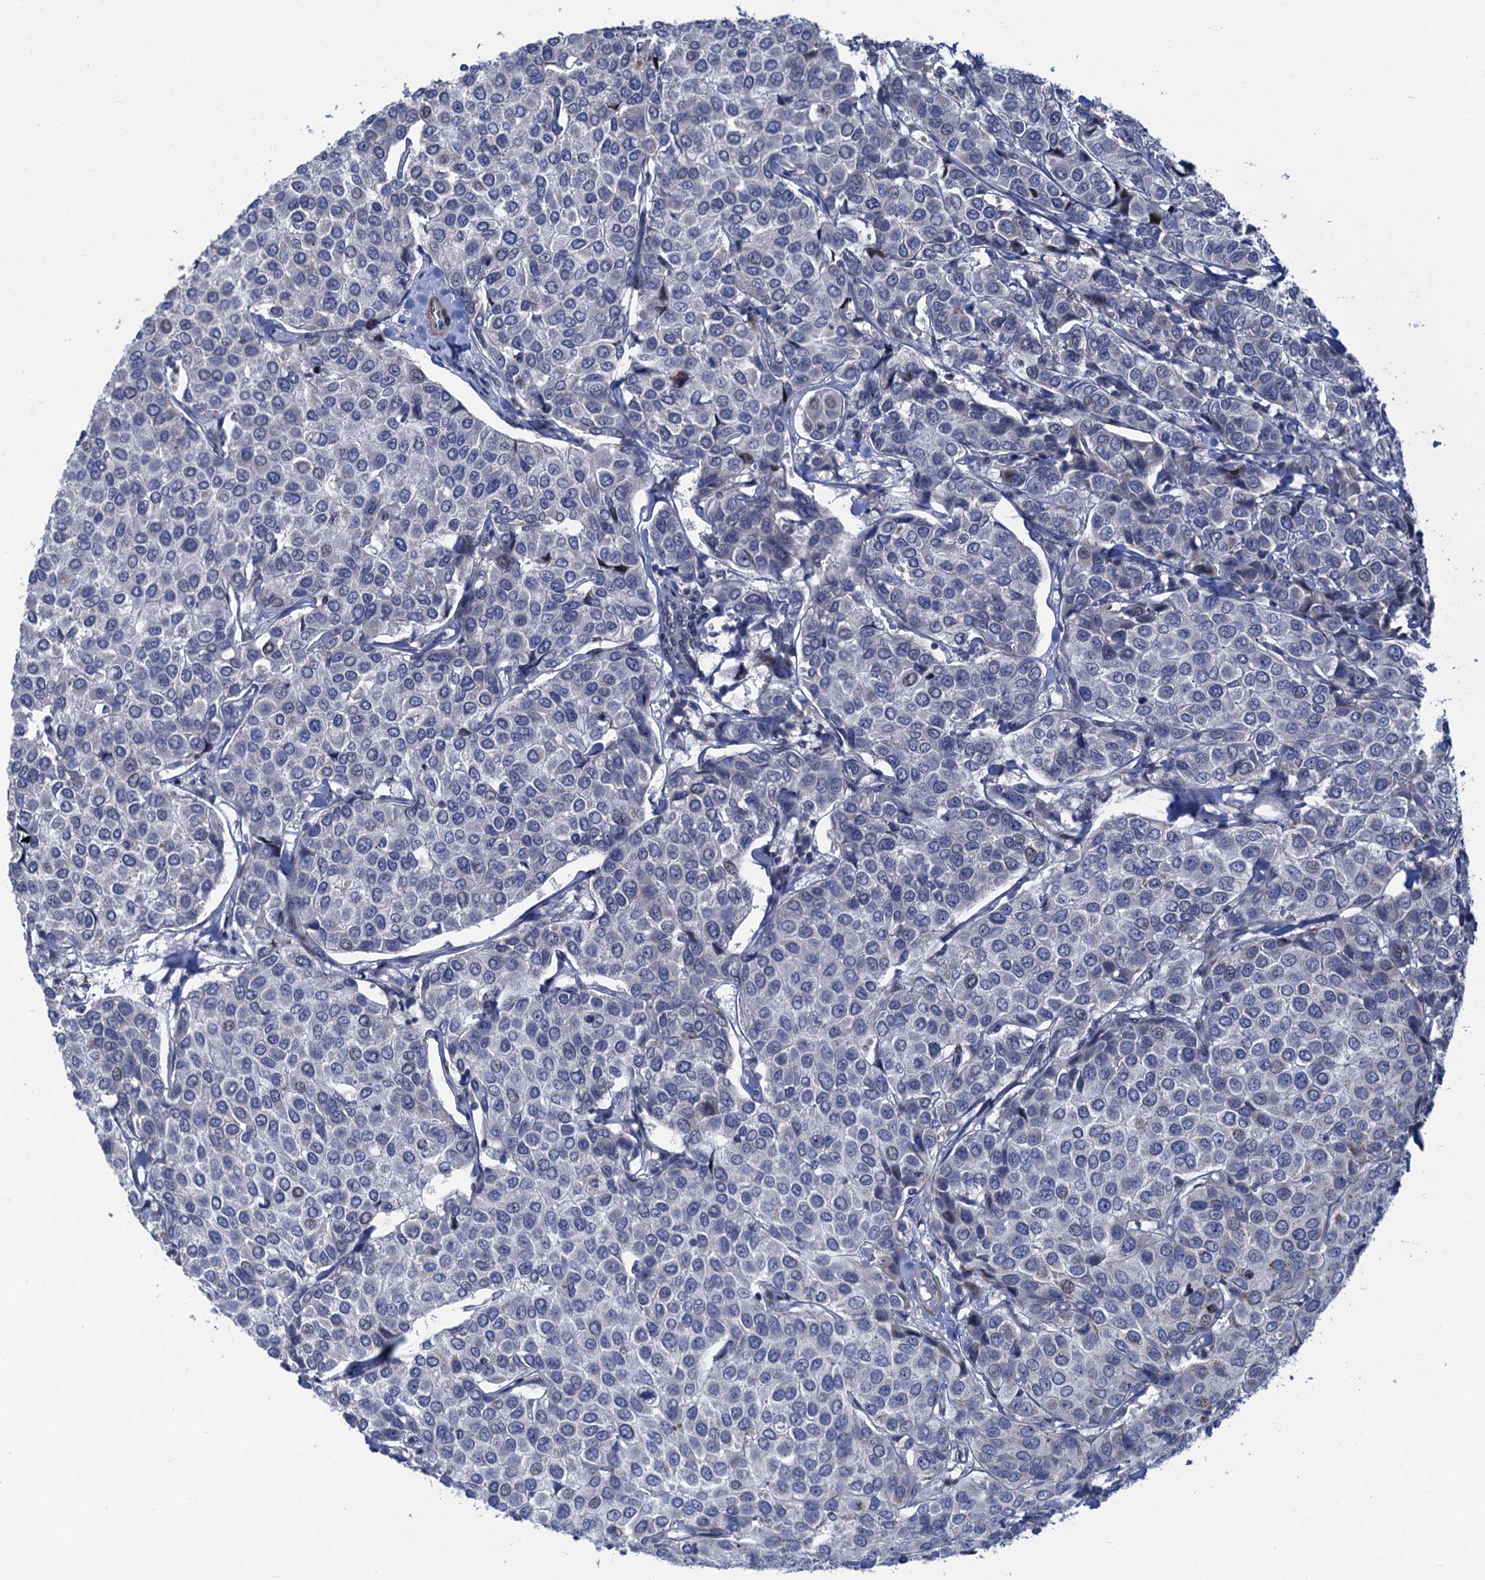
{"staining": {"intensity": "negative", "quantity": "none", "location": "none"}, "tissue": "breast cancer", "cell_type": "Tumor cells", "image_type": "cancer", "snomed": [{"axis": "morphology", "description": "Duct carcinoma"}, {"axis": "topography", "description": "Breast"}], "caption": "A micrograph of invasive ductal carcinoma (breast) stained for a protein displays no brown staining in tumor cells. (Stains: DAB immunohistochemistry (IHC) with hematoxylin counter stain, Microscopy: brightfield microscopy at high magnification).", "gene": "ESYT3", "patient": {"sex": "female", "age": 55}}